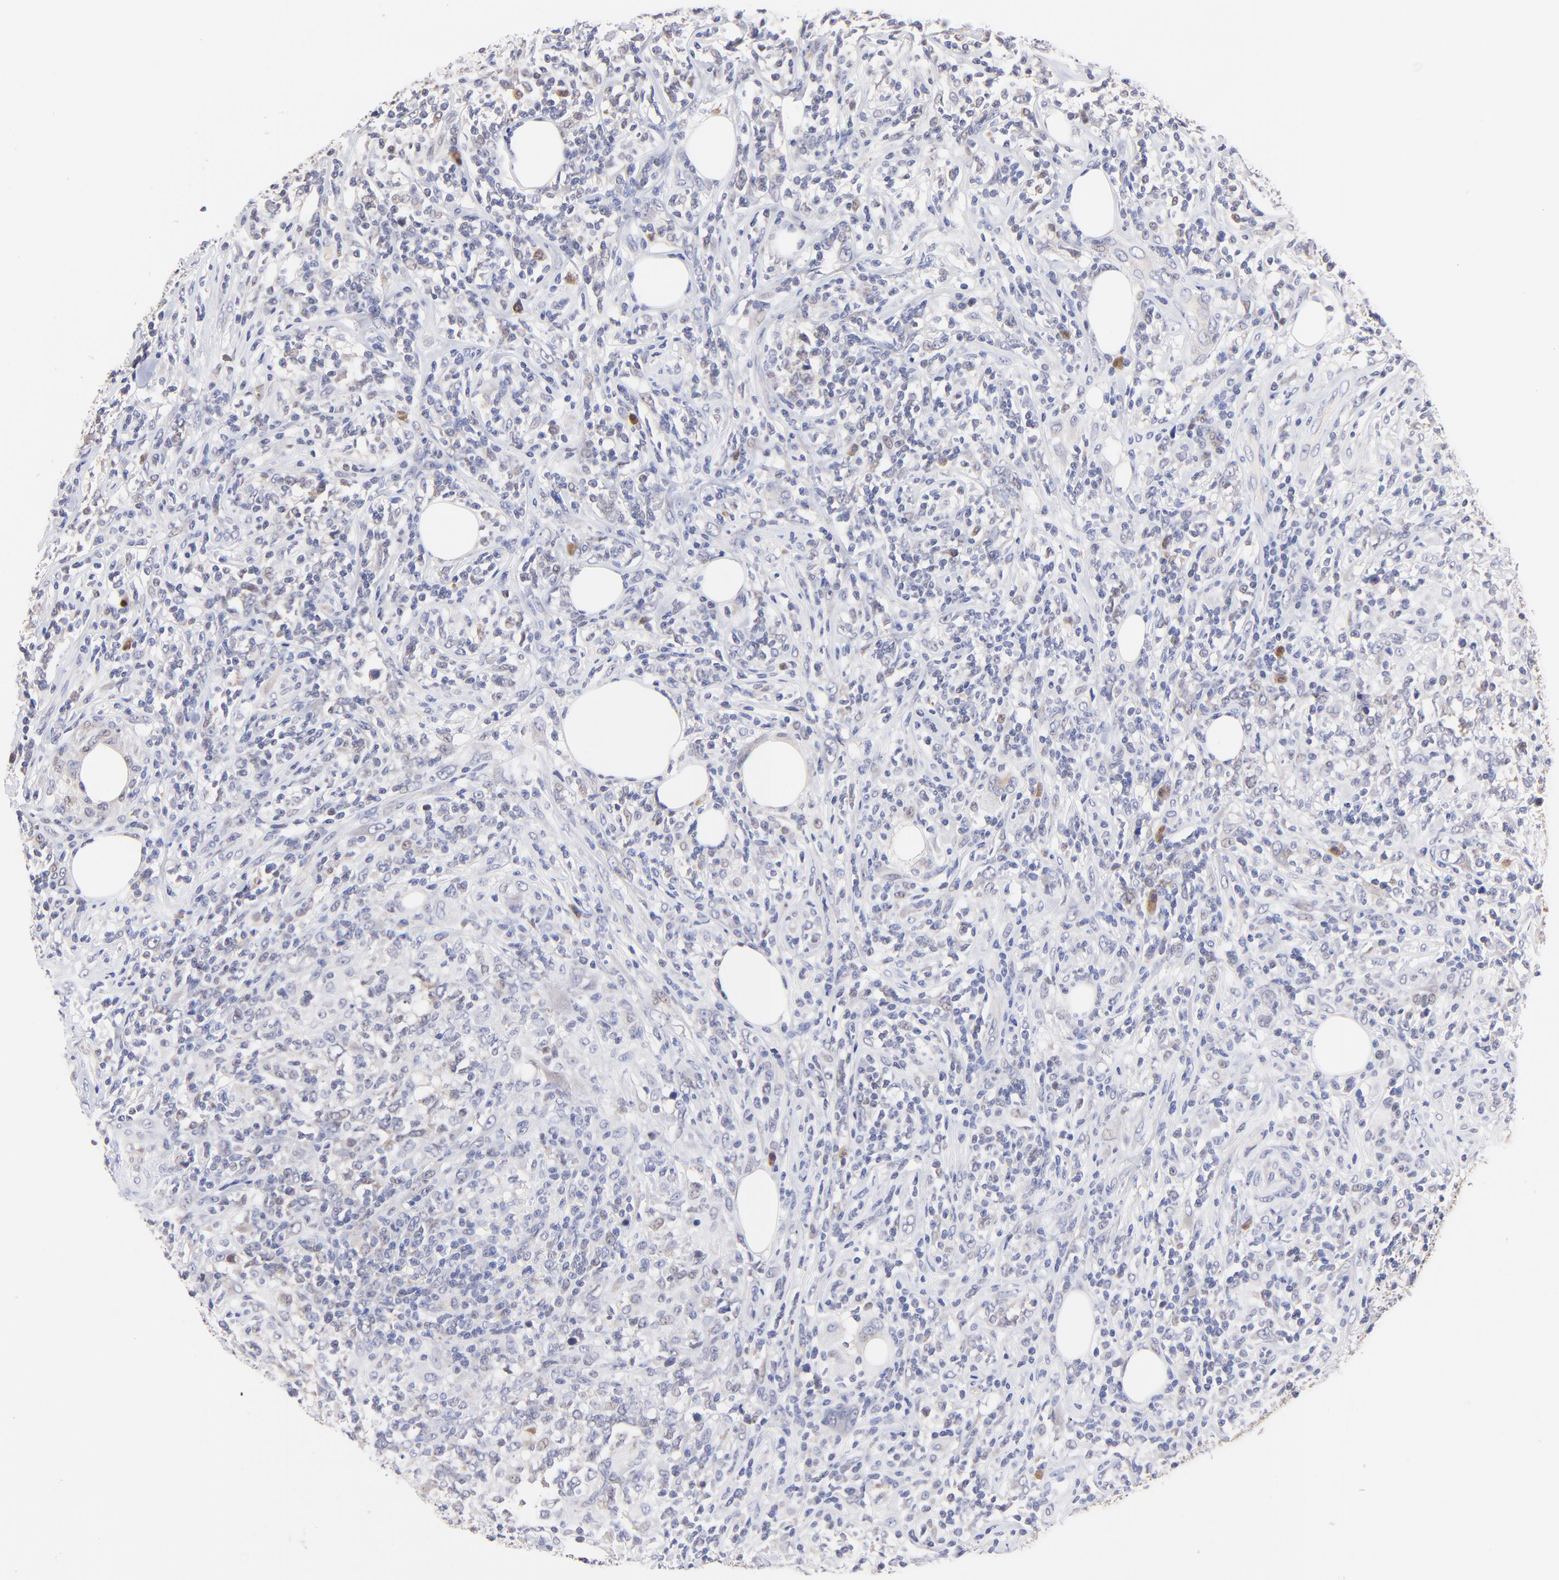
{"staining": {"intensity": "negative", "quantity": "none", "location": "none"}, "tissue": "lymphoma", "cell_type": "Tumor cells", "image_type": "cancer", "snomed": [{"axis": "morphology", "description": "Malignant lymphoma, non-Hodgkin's type, High grade"}, {"axis": "topography", "description": "Lymph node"}], "caption": "Immunohistochemistry (IHC) of lymphoma displays no expression in tumor cells. (DAB IHC with hematoxylin counter stain).", "gene": "ZNF155", "patient": {"sex": "female", "age": 84}}